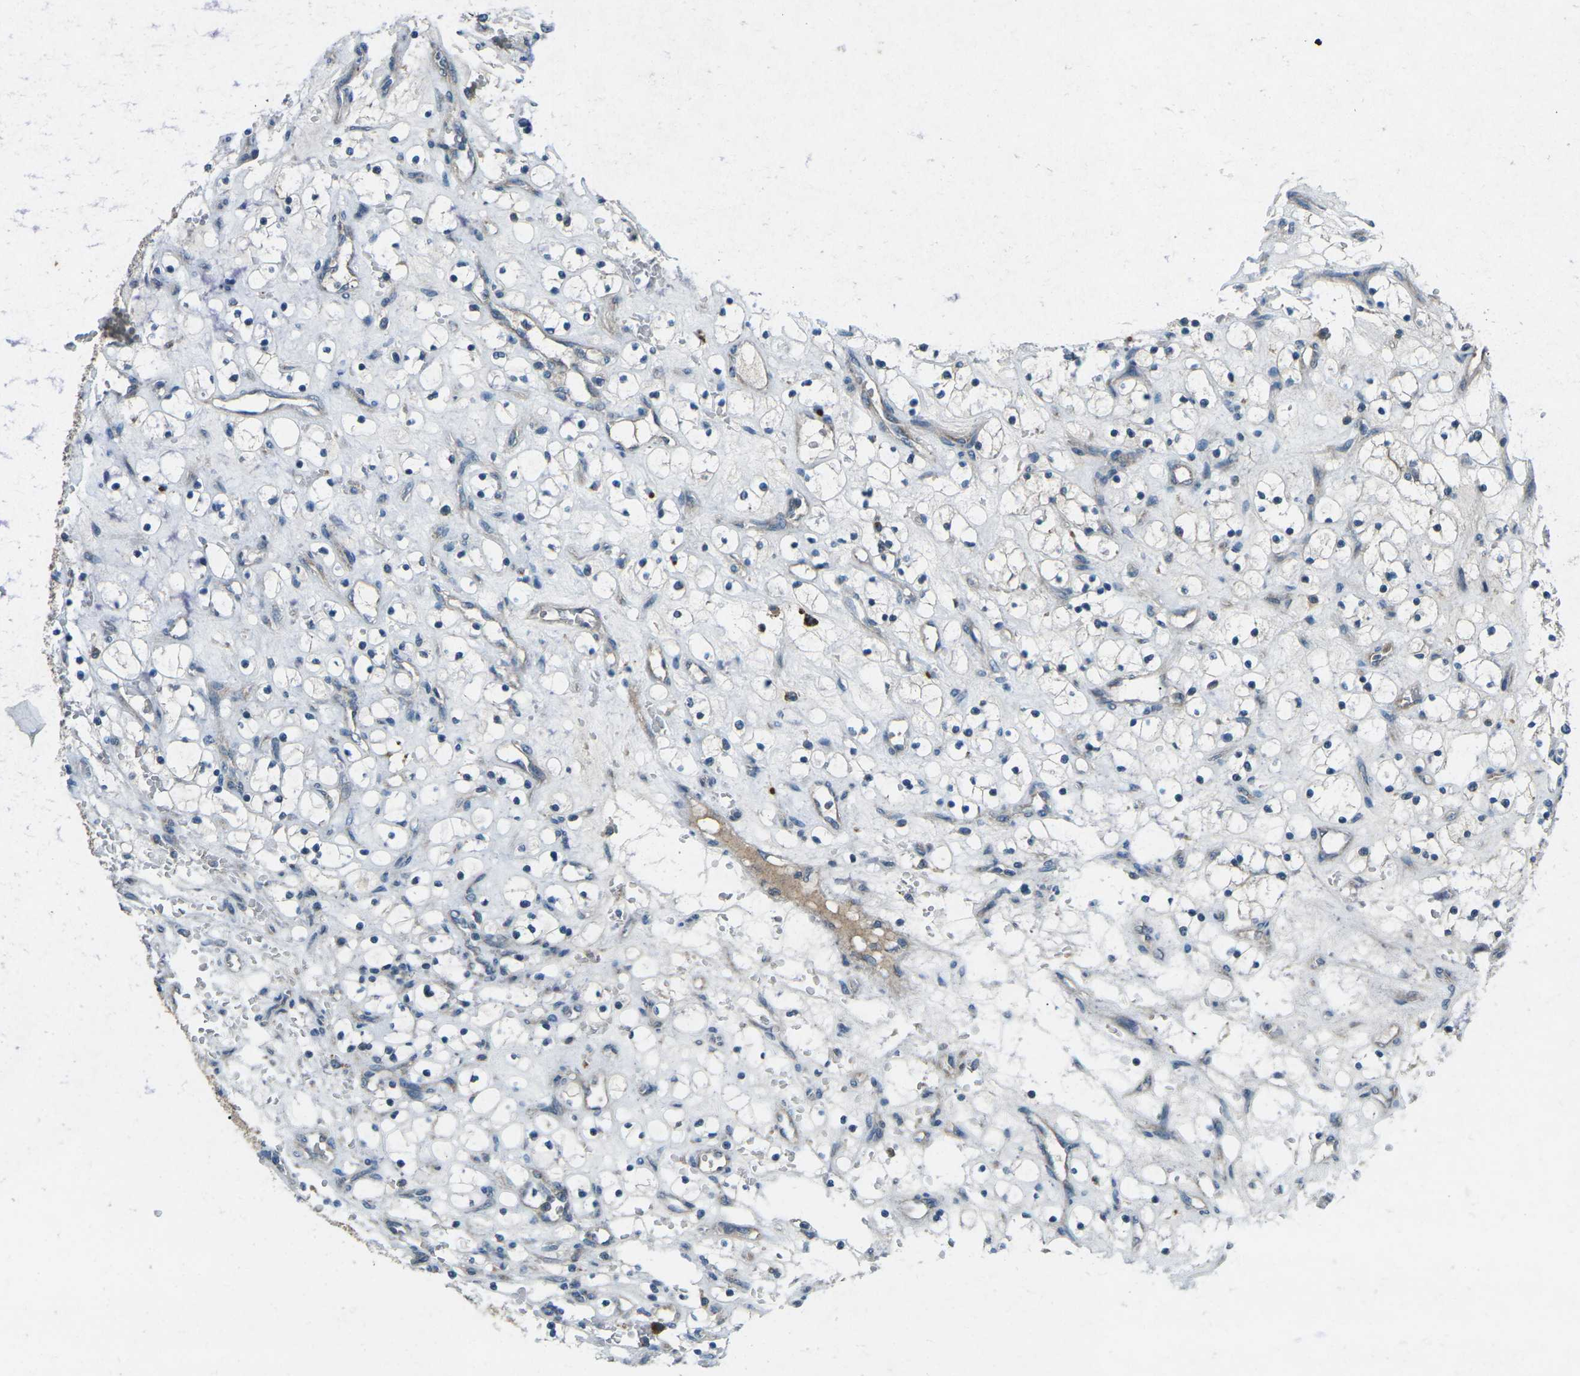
{"staining": {"intensity": "negative", "quantity": "none", "location": "none"}, "tissue": "renal cancer", "cell_type": "Tumor cells", "image_type": "cancer", "snomed": [{"axis": "morphology", "description": "Adenocarcinoma, NOS"}, {"axis": "topography", "description": "Kidney"}], "caption": "Adenocarcinoma (renal) was stained to show a protein in brown. There is no significant expression in tumor cells.", "gene": "CDK16", "patient": {"sex": "female", "age": 69}}